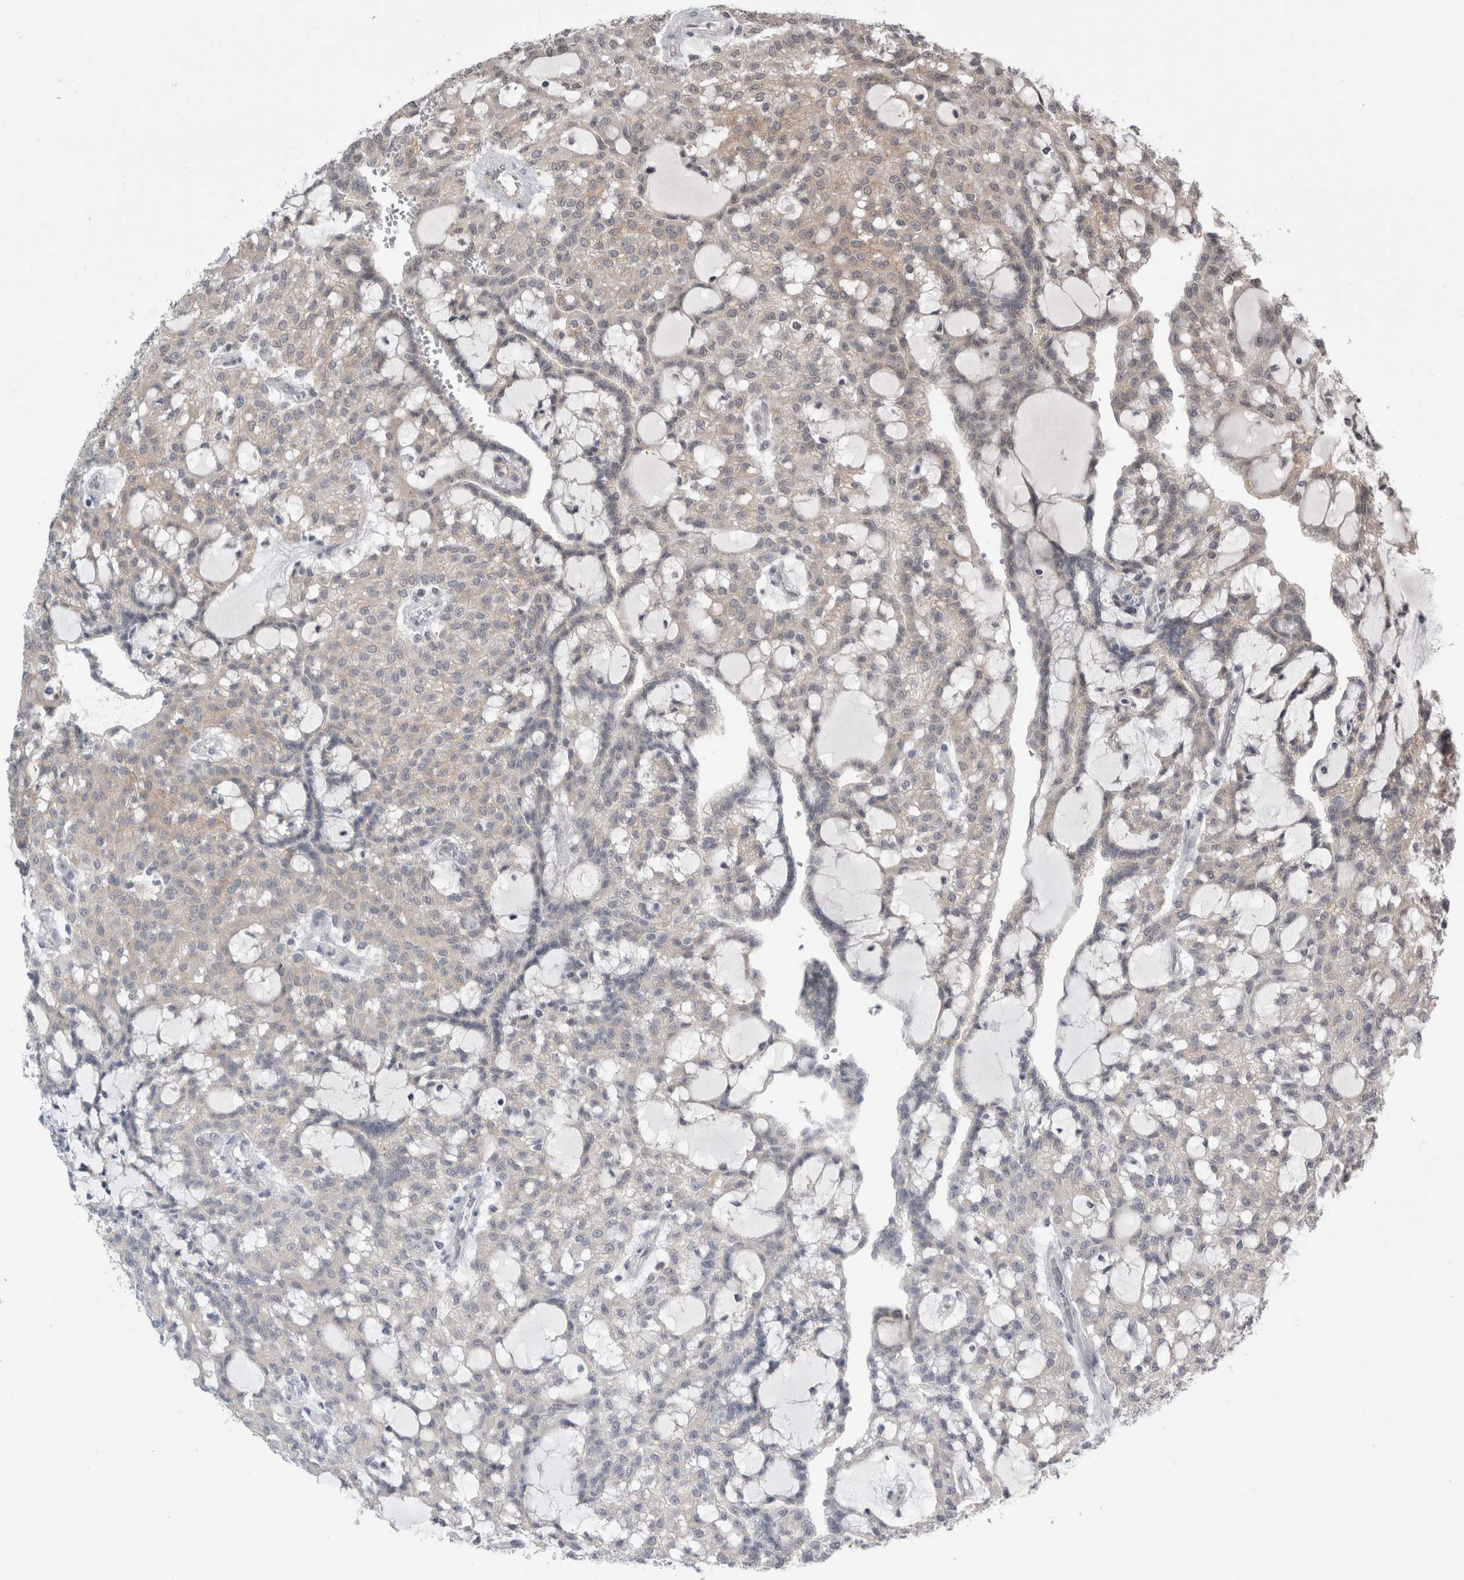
{"staining": {"intensity": "negative", "quantity": "none", "location": "none"}, "tissue": "renal cancer", "cell_type": "Tumor cells", "image_type": "cancer", "snomed": [{"axis": "morphology", "description": "Adenocarcinoma, NOS"}, {"axis": "topography", "description": "Kidney"}], "caption": "DAB (3,3'-diaminobenzidine) immunohistochemical staining of human renal cancer exhibits no significant staining in tumor cells.", "gene": "ZNF341", "patient": {"sex": "male", "age": 63}}